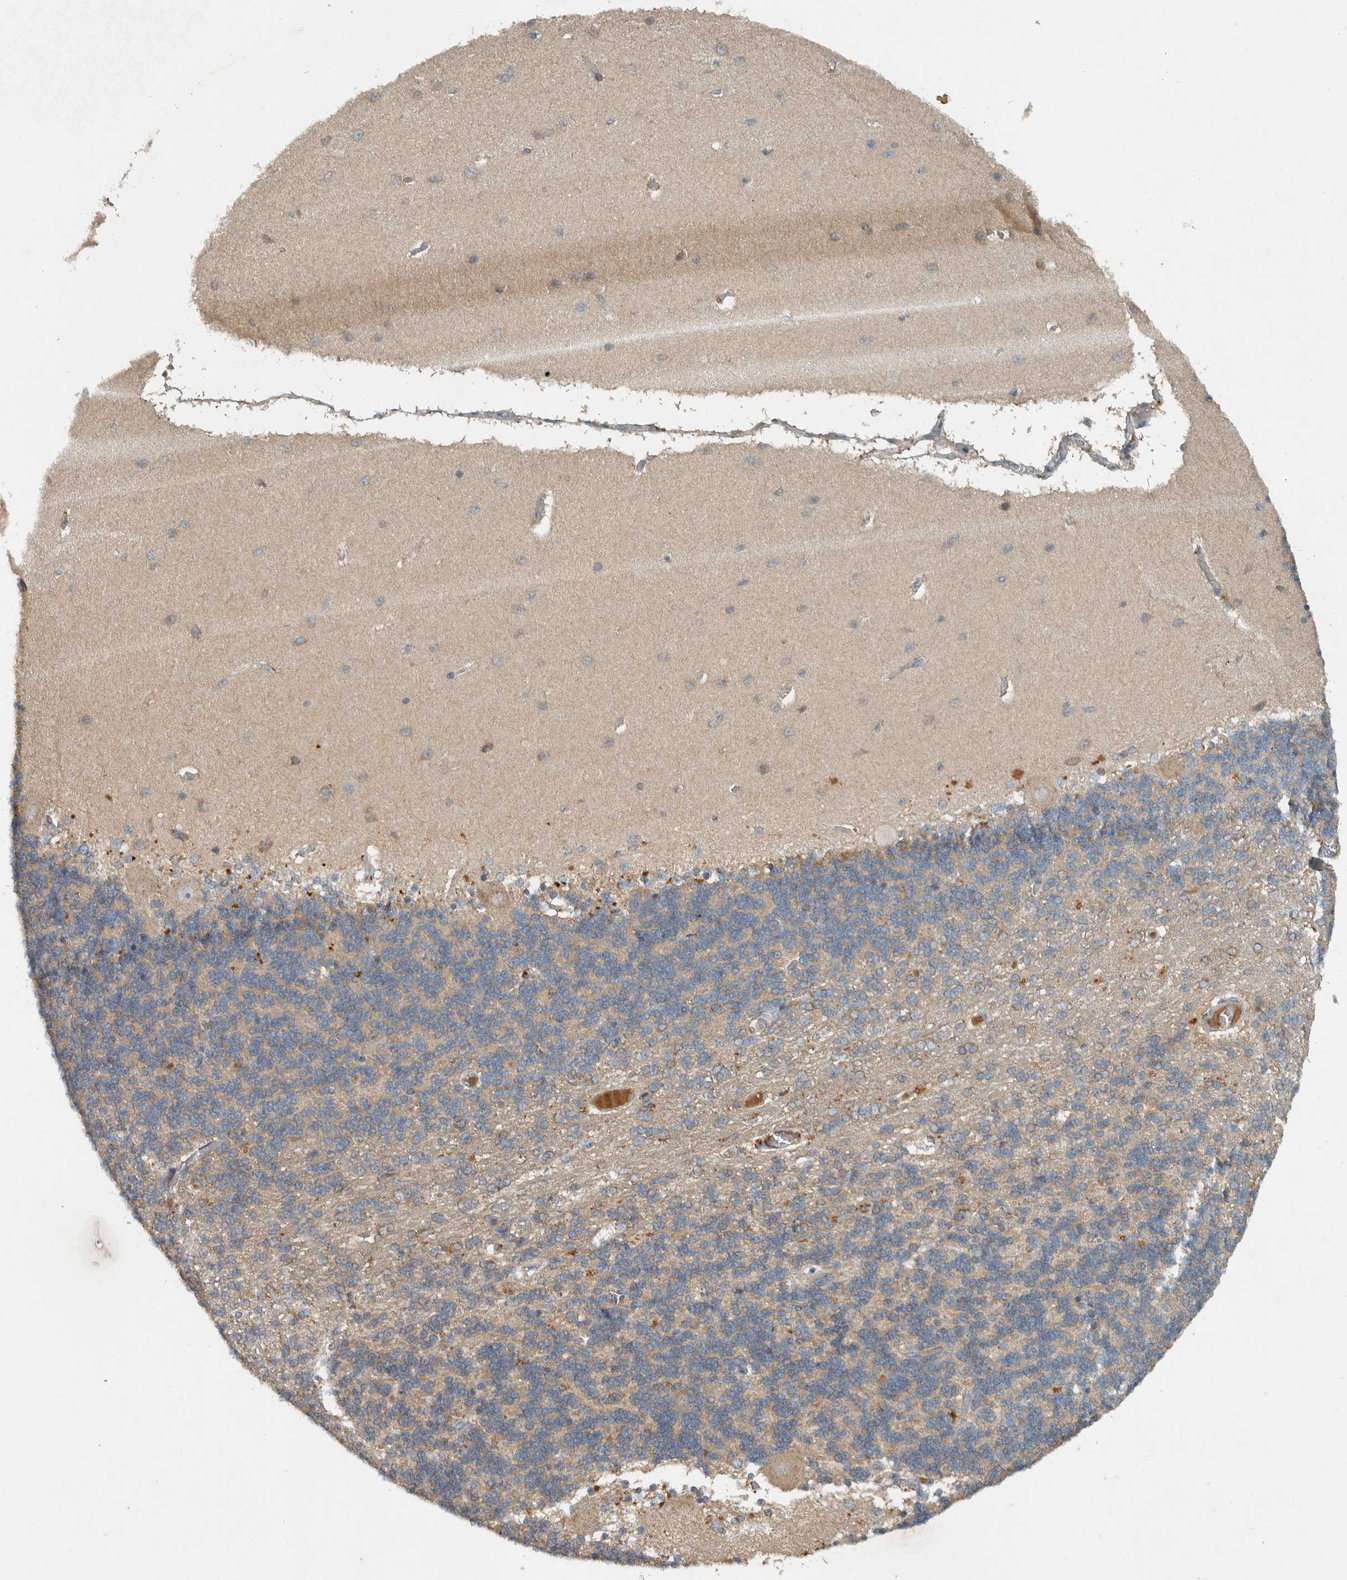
{"staining": {"intensity": "weak", "quantity": "25%-75%", "location": "cytoplasmic/membranous"}, "tissue": "cerebellum", "cell_type": "Cells in granular layer", "image_type": "normal", "snomed": [{"axis": "morphology", "description": "Normal tissue, NOS"}, {"axis": "topography", "description": "Cerebellum"}], "caption": "A micrograph showing weak cytoplasmic/membranous expression in about 25%-75% of cells in granular layer in benign cerebellum, as visualized by brown immunohistochemical staining.", "gene": "CLCN2", "patient": {"sex": "female", "age": 54}}